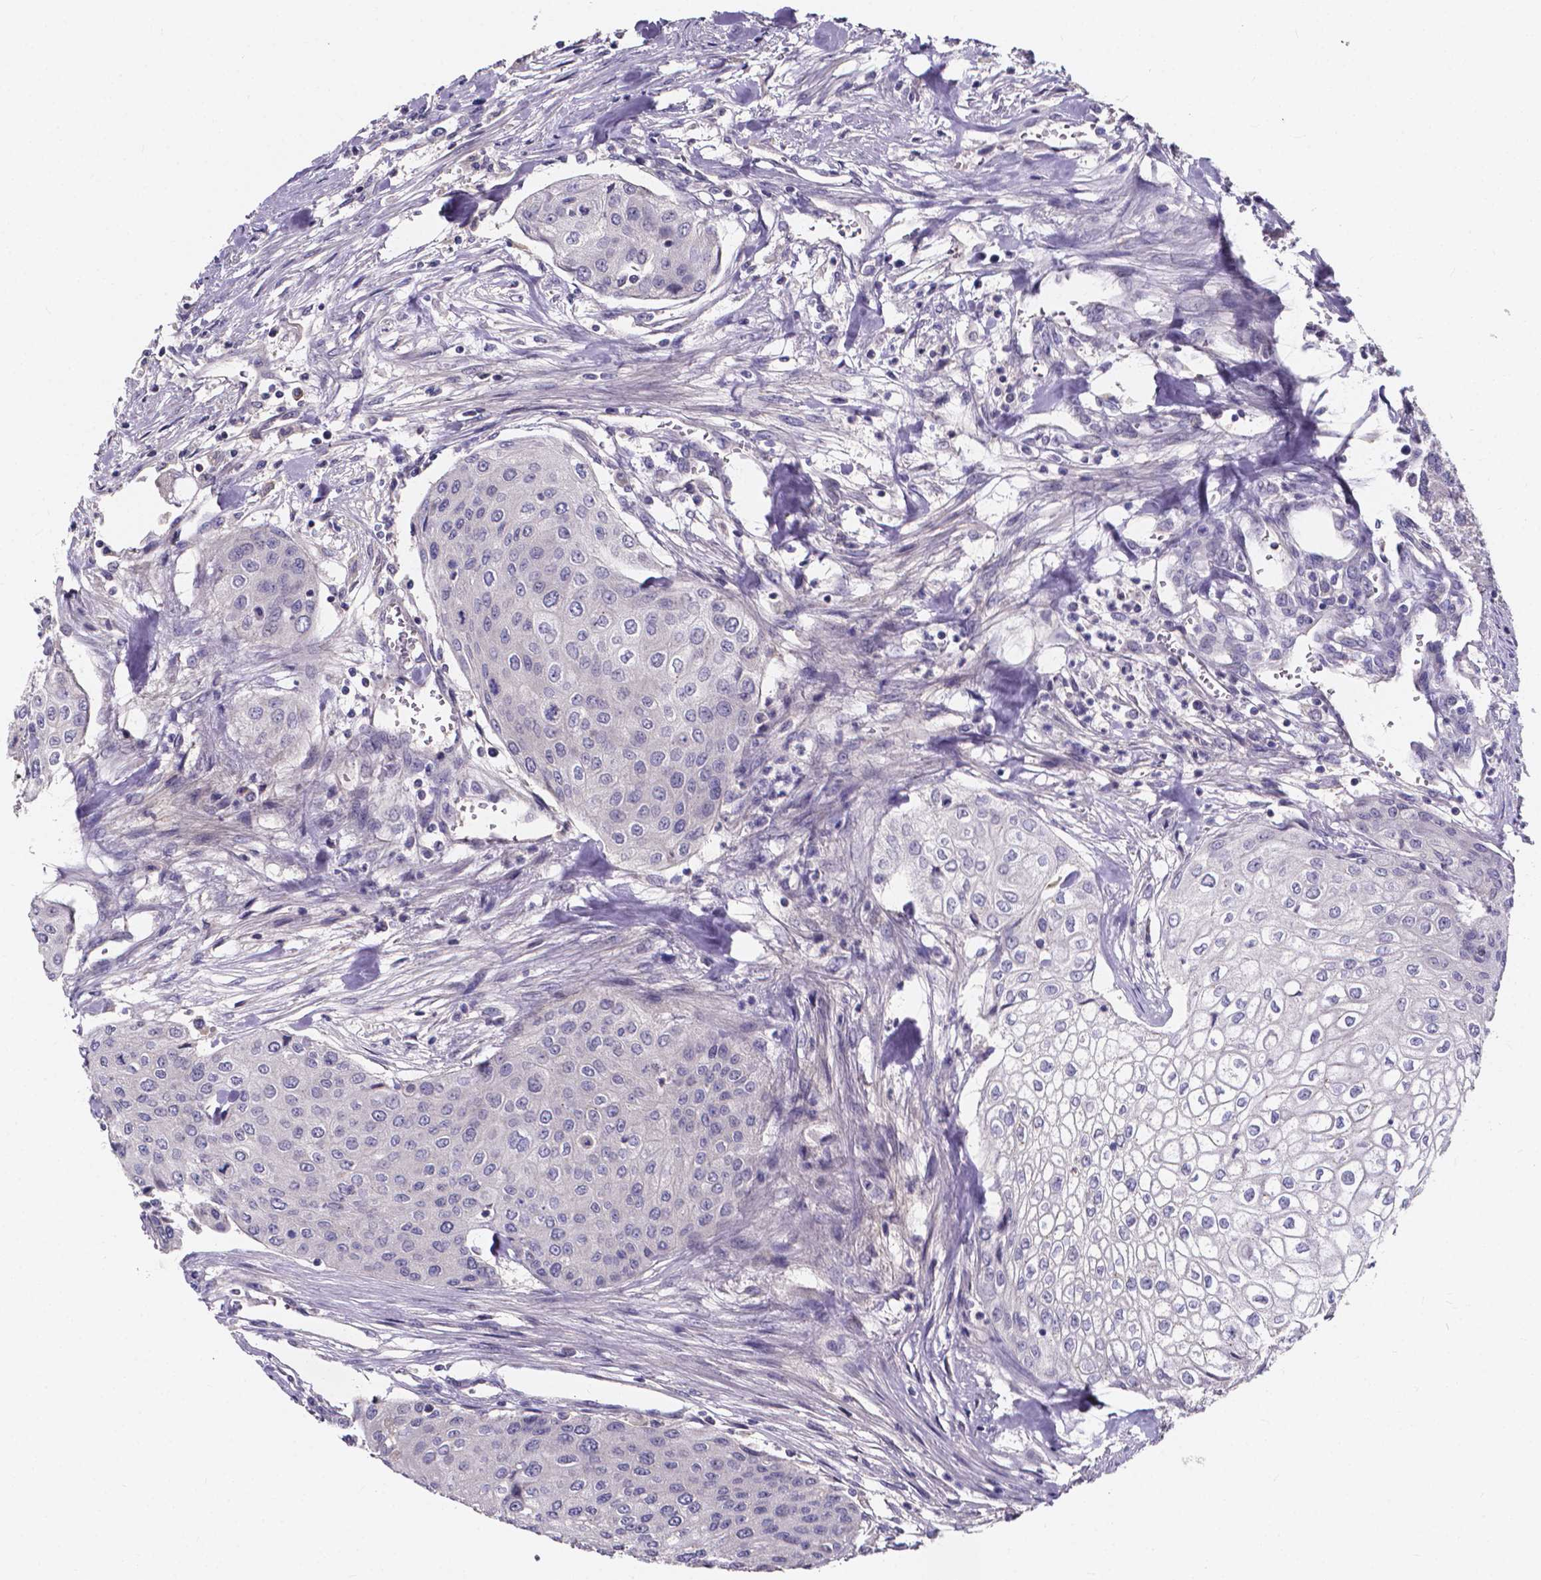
{"staining": {"intensity": "negative", "quantity": "none", "location": "none"}, "tissue": "urothelial cancer", "cell_type": "Tumor cells", "image_type": "cancer", "snomed": [{"axis": "morphology", "description": "Urothelial carcinoma, High grade"}, {"axis": "topography", "description": "Urinary bladder"}], "caption": "A micrograph of human urothelial cancer is negative for staining in tumor cells.", "gene": "SPOCD1", "patient": {"sex": "male", "age": 62}}